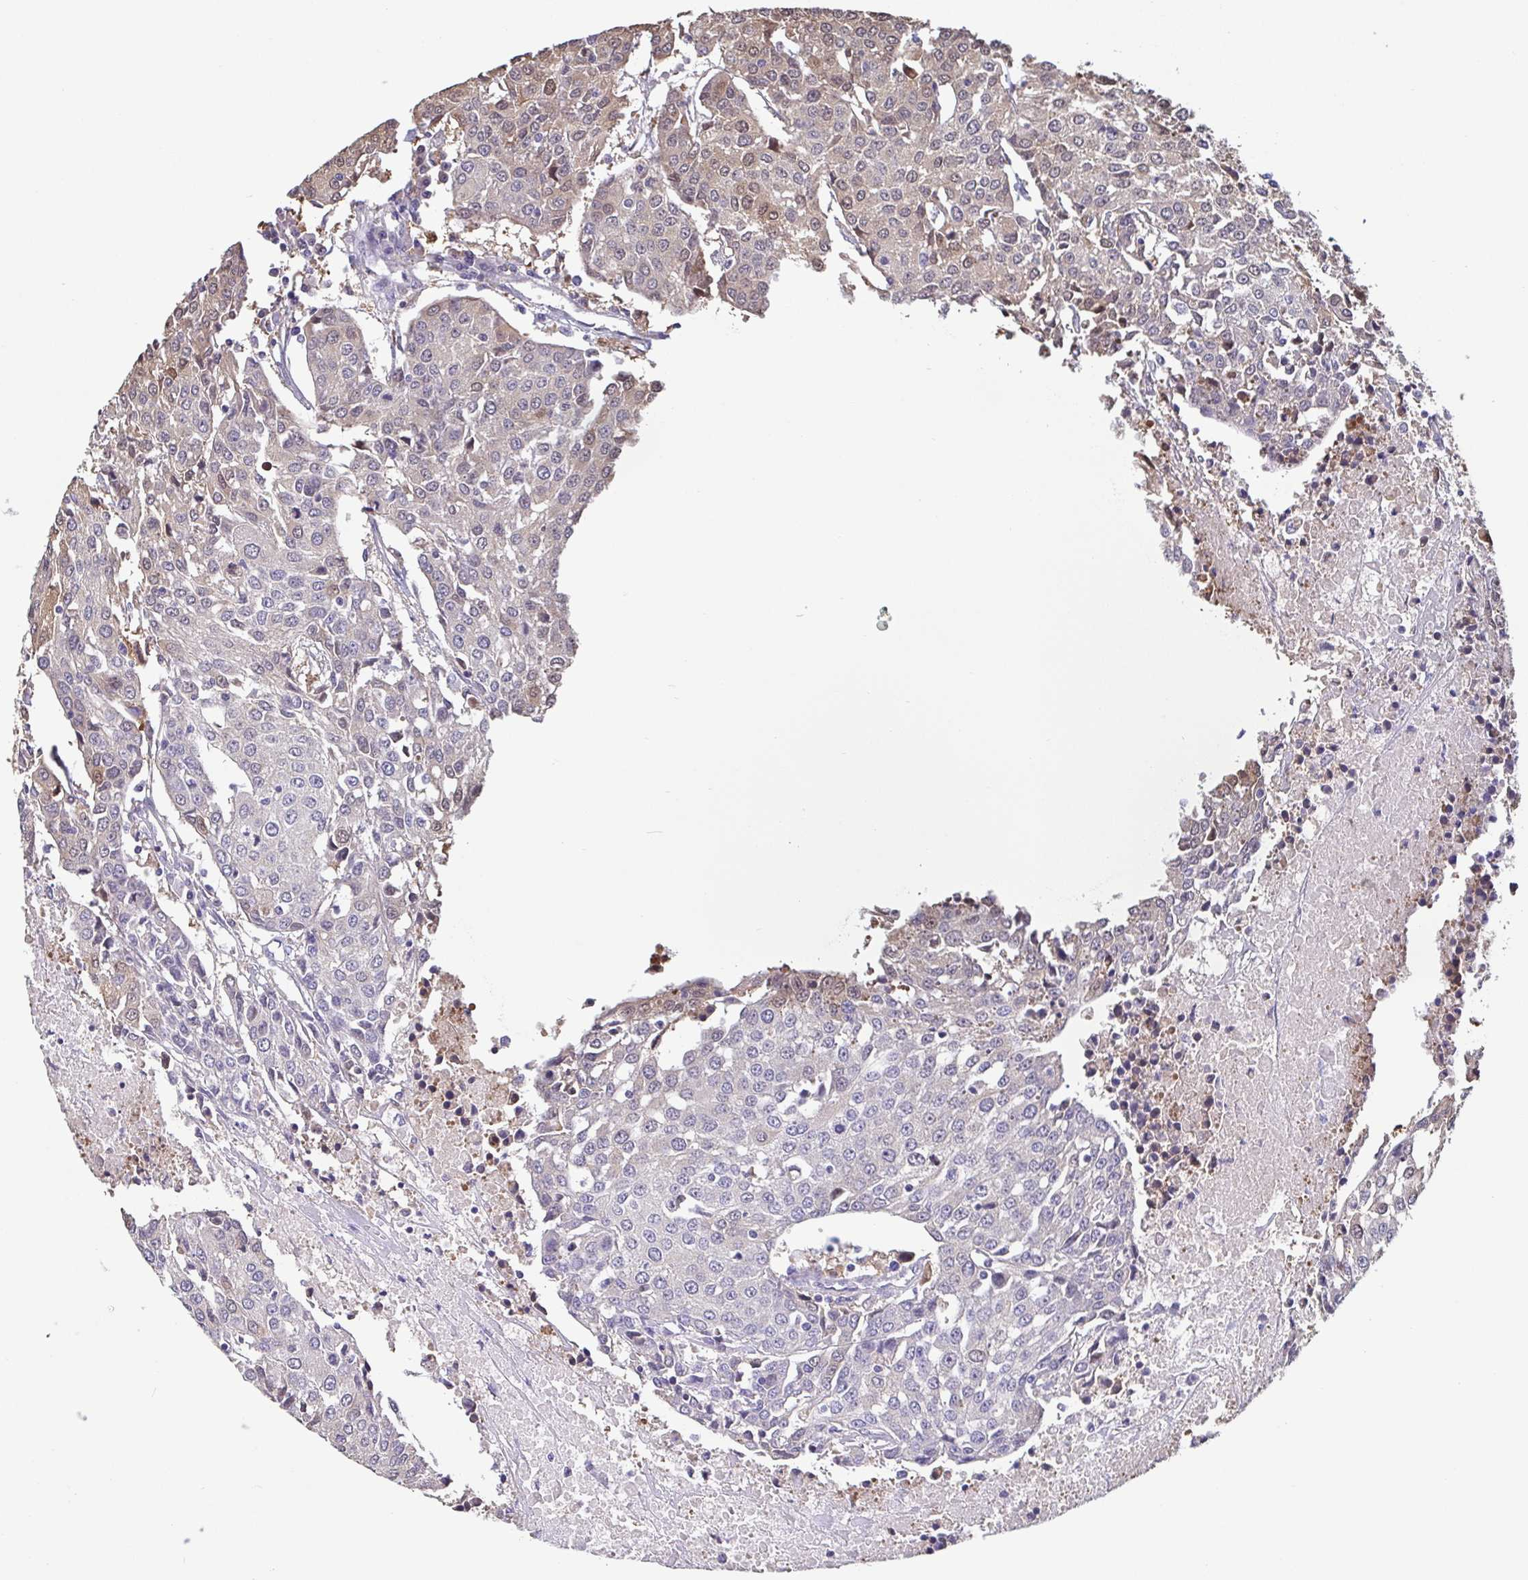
{"staining": {"intensity": "weak", "quantity": "<25%", "location": "cytoplasmic/membranous,nuclear"}, "tissue": "urothelial cancer", "cell_type": "Tumor cells", "image_type": "cancer", "snomed": [{"axis": "morphology", "description": "Urothelial carcinoma, High grade"}, {"axis": "topography", "description": "Urinary bladder"}], "caption": "Urothelial cancer was stained to show a protein in brown. There is no significant positivity in tumor cells.", "gene": "IDH1", "patient": {"sex": "female", "age": 85}}